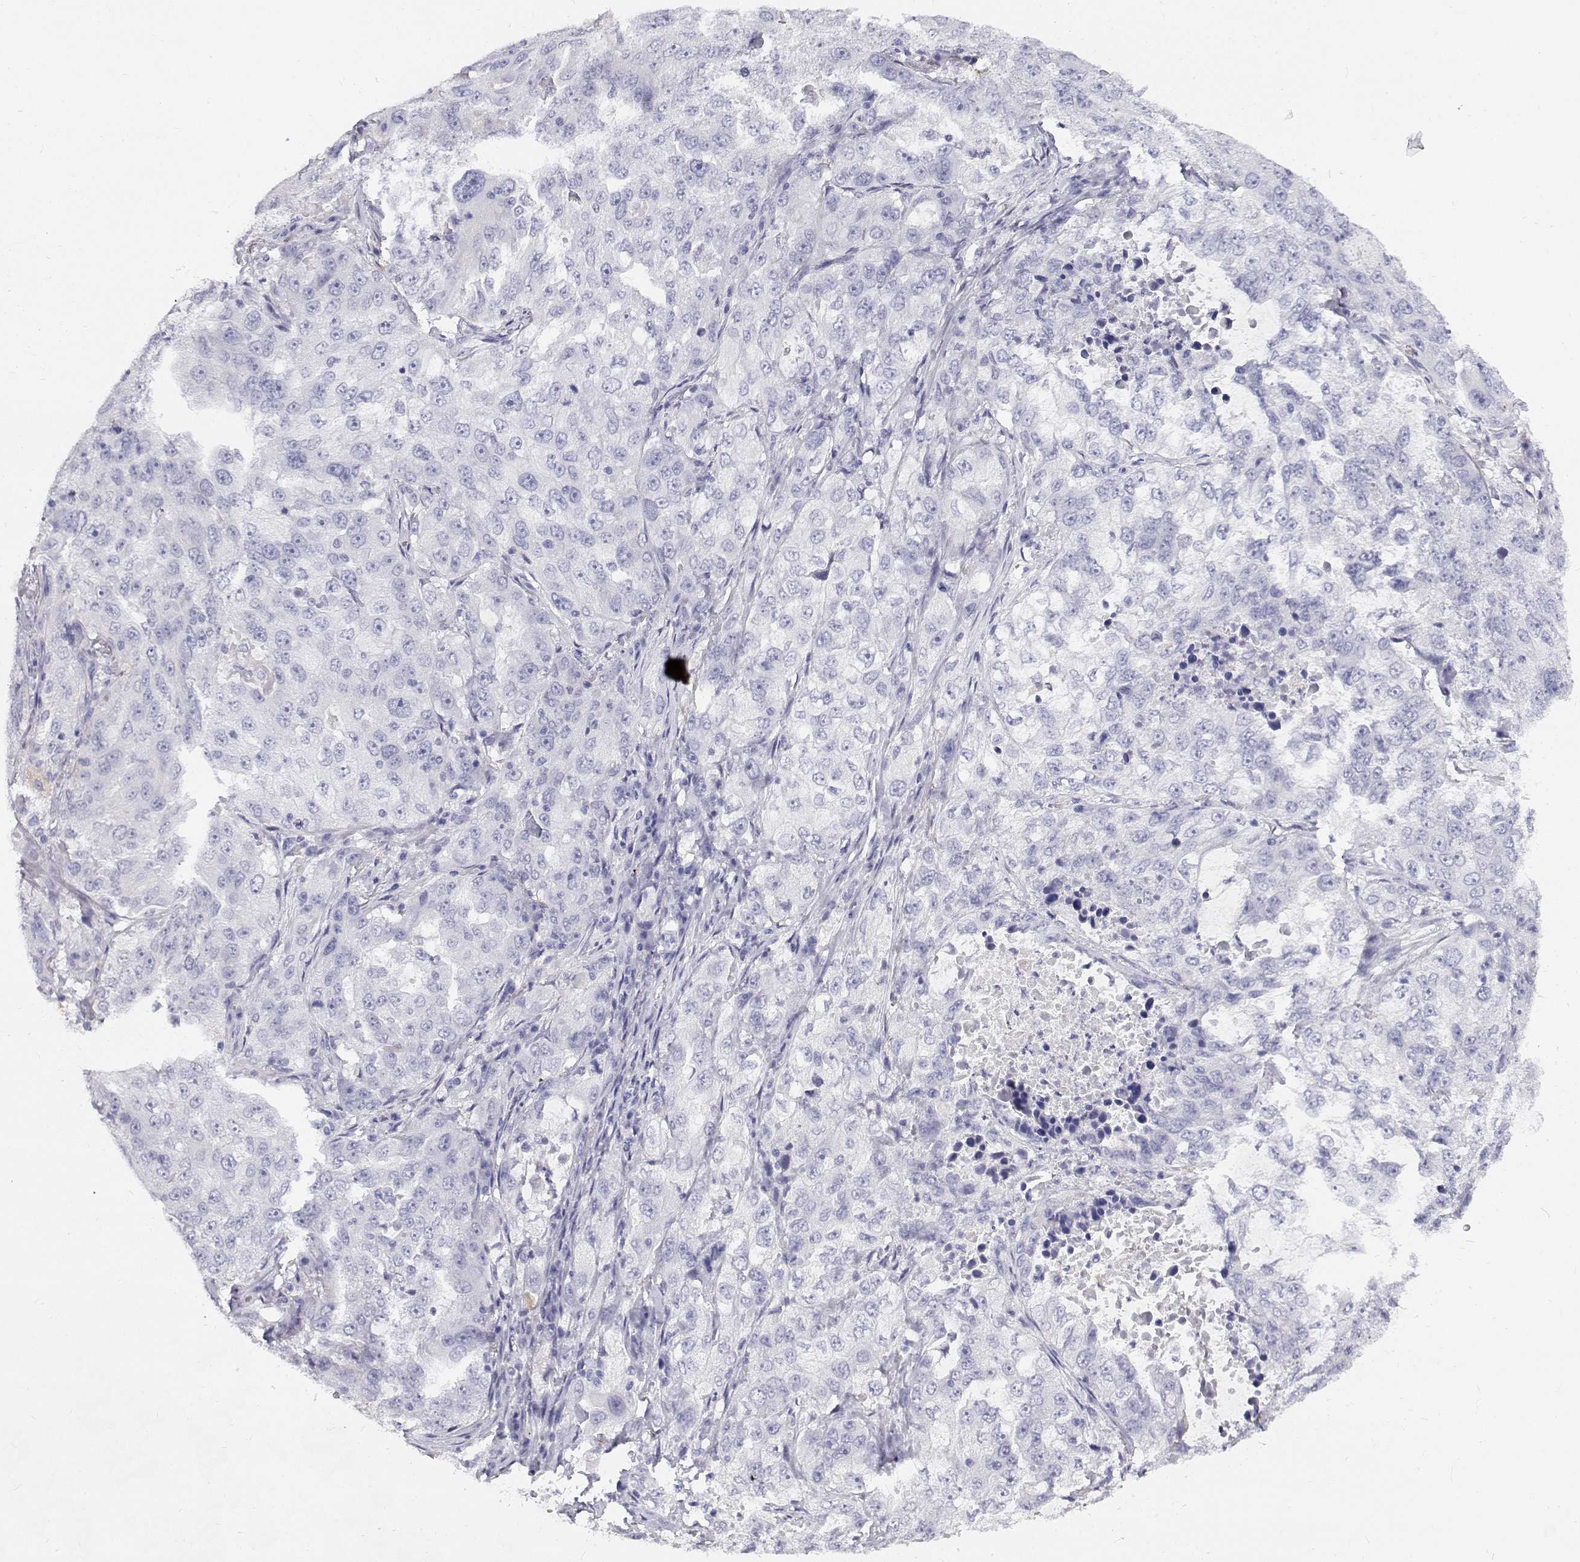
{"staining": {"intensity": "negative", "quantity": "none", "location": "none"}, "tissue": "lung cancer", "cell_type": "Tumor cells", "image_type": "cancer", "snomed": [{"axis": "morphology", "description": "Adenocarcinoma, NOS"}, {"axis": "topography", "description": "Lung"}], "caption": "Tumor cells are negative for protein expression in human lung adenocarcinoma.", "gene": "NCR2", "patient": {"sex": "female", "age": 61}}